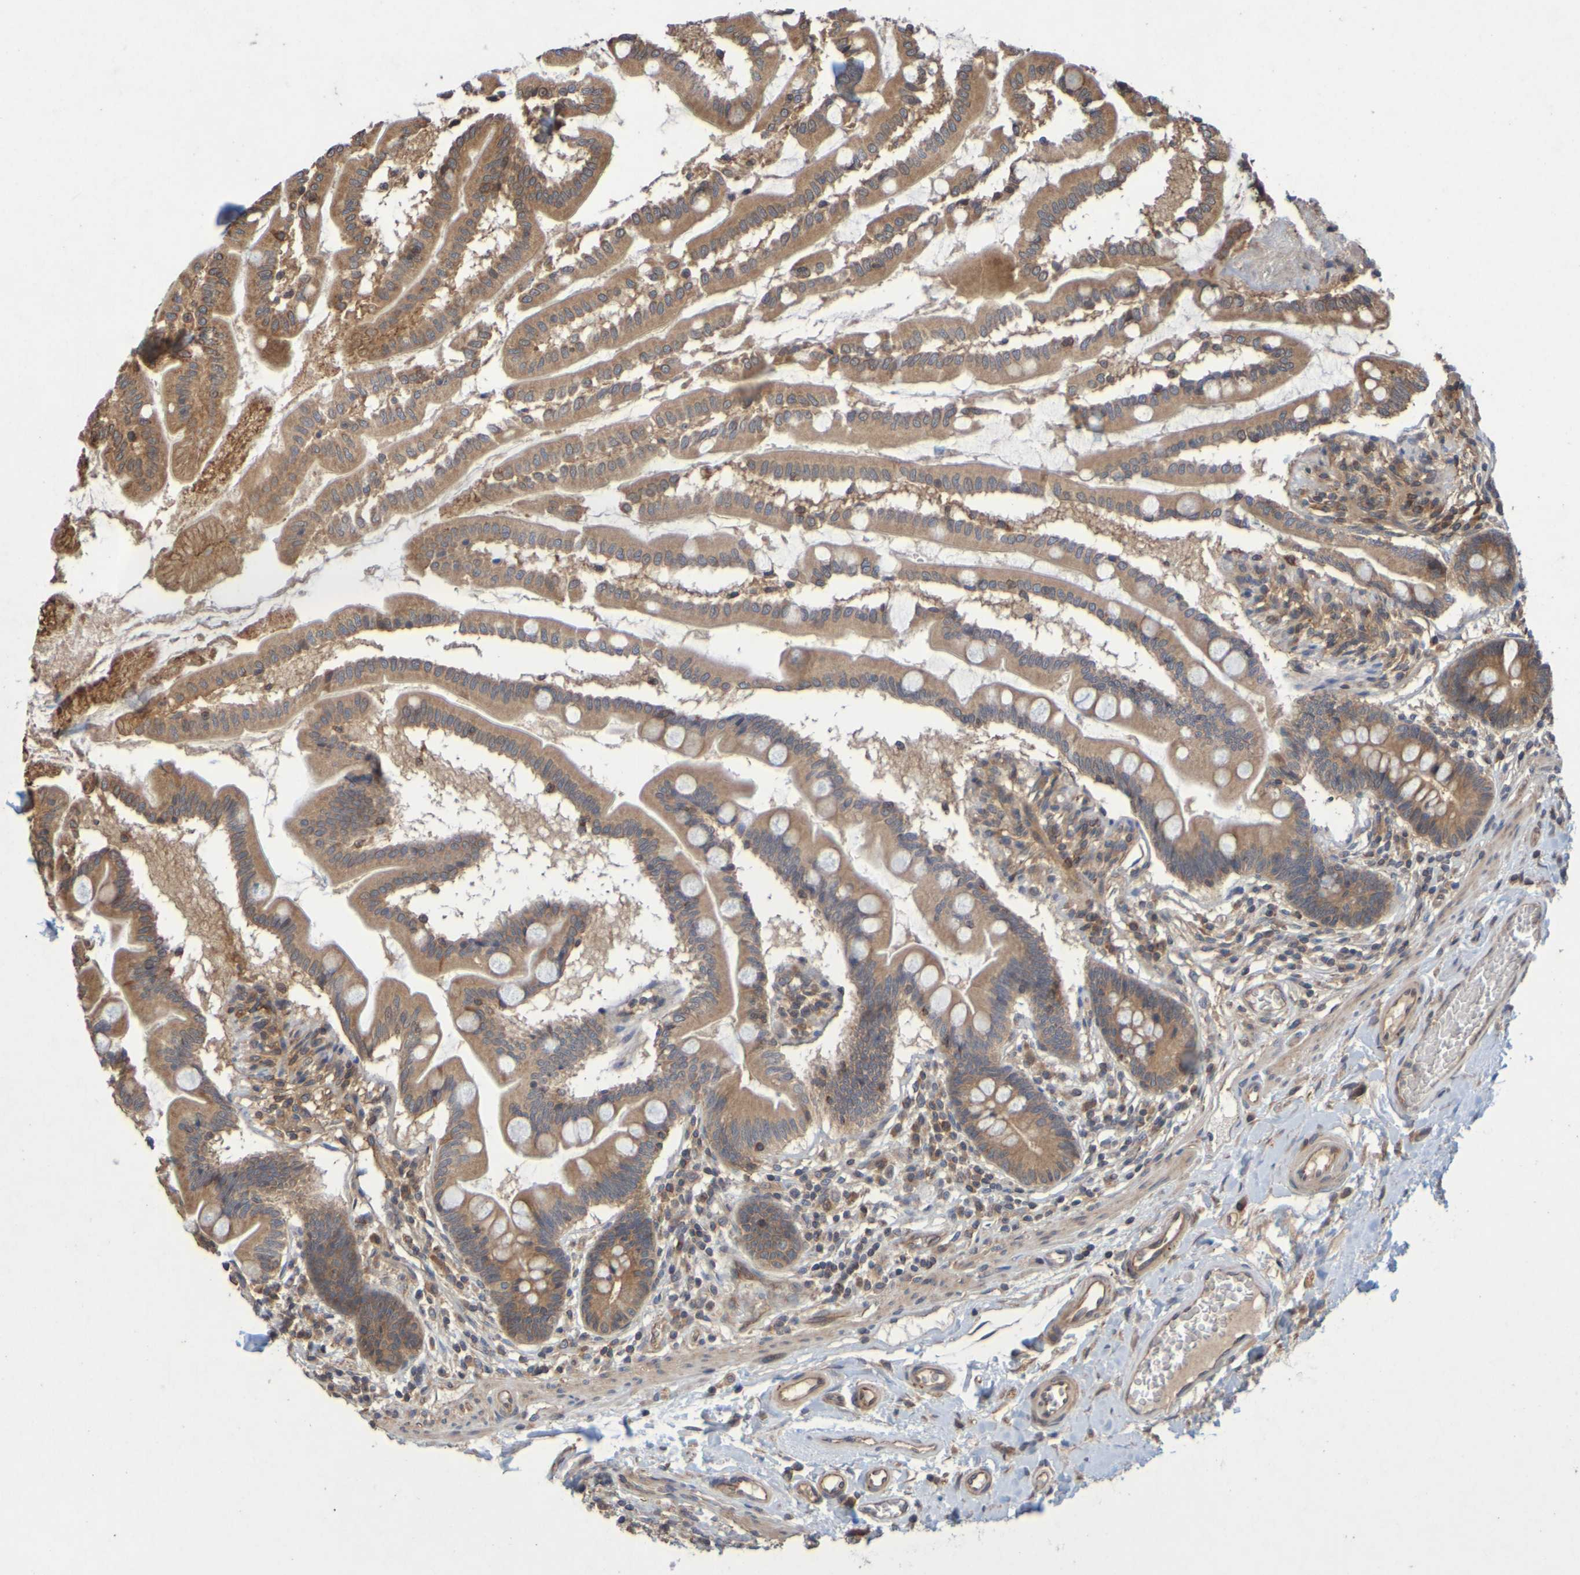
{"staining": {"intensity": "moderate", "quantity": ">75%", "location": "cytoplasmic/membranous"}, "tissue": "small intestine", "cell_type": "Glandular cells", "image_type": "normal", "snomed": [{"axis": "morphology", "description": "Normal tissue, NOS"}, {"axis": "topography", "description": "Small intestine"}], "caption": "Protein expression analysis of normal human small intestine reveals moderate cytoplasmic/membranous expression in about >75% of glandular cells. (DAB (3,3'-diaminobenzidine) IHC with brightfield microscopy, high magnification).", "gene": "OCRL", "patient": {"sex": "female", "age": 56}}